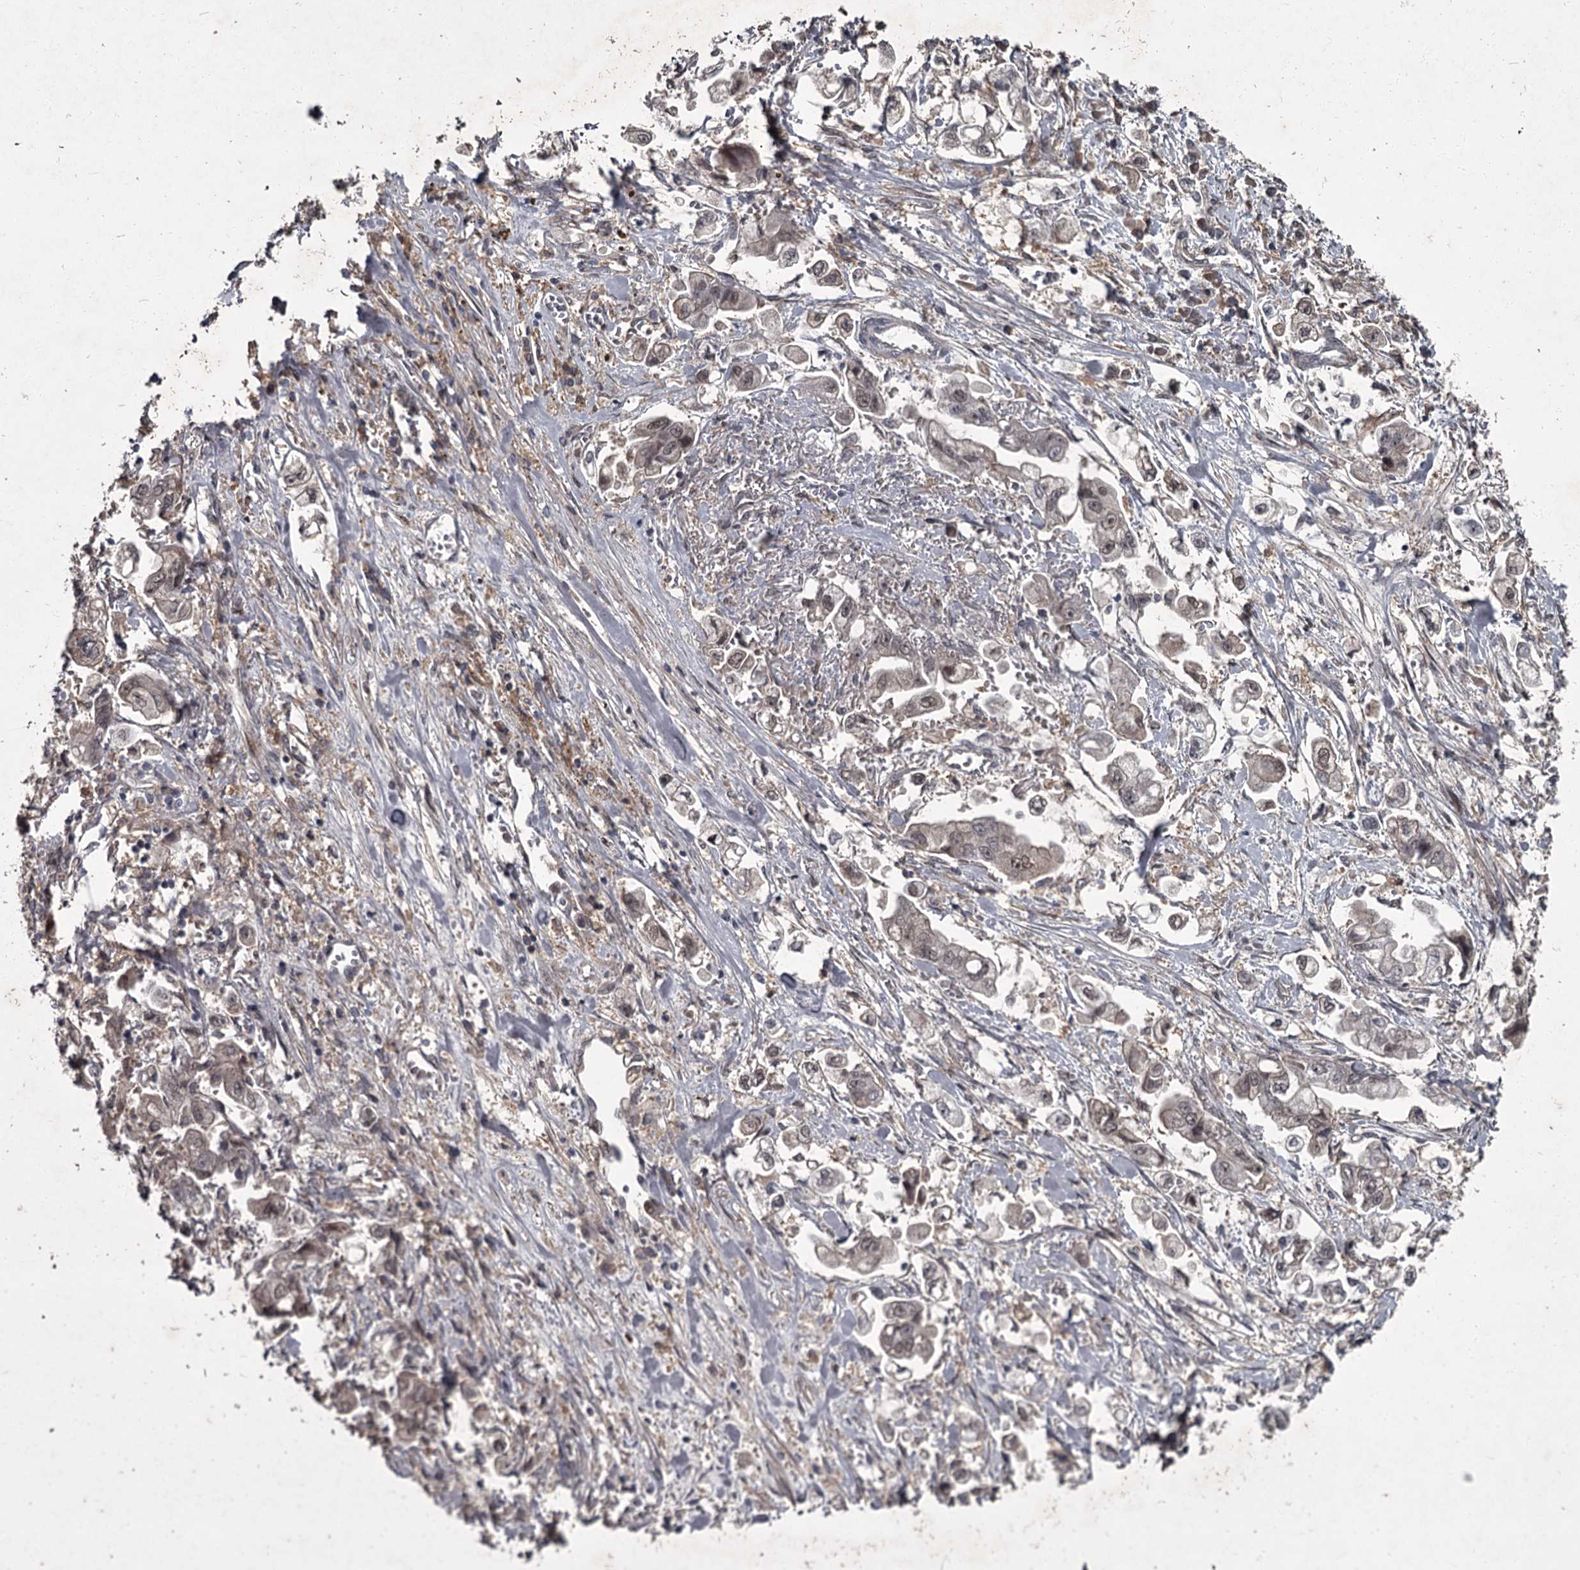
{"staining": {"intensity": "weak", "quantity": ">75%", "location": "nuclear"}, "tissue": "stomach cancer", "cell_type": "Tumor cells", "image_type": "cancer", "snomed": [{"axis": "morphology", "description": "Adenocarcinoma, NOS"}, {"axis": "topography", "description": "Stomach"}], "caption": "Tumor cells show low levels of weak nuclear expression in approximately >75% of cells in stomach cancer (adenocarcinoma). (Brightfield microscopy of DAB IHC at high magnification).", "gene": "FLVCR2", "patient": {"sex": "male", "age": 62}}